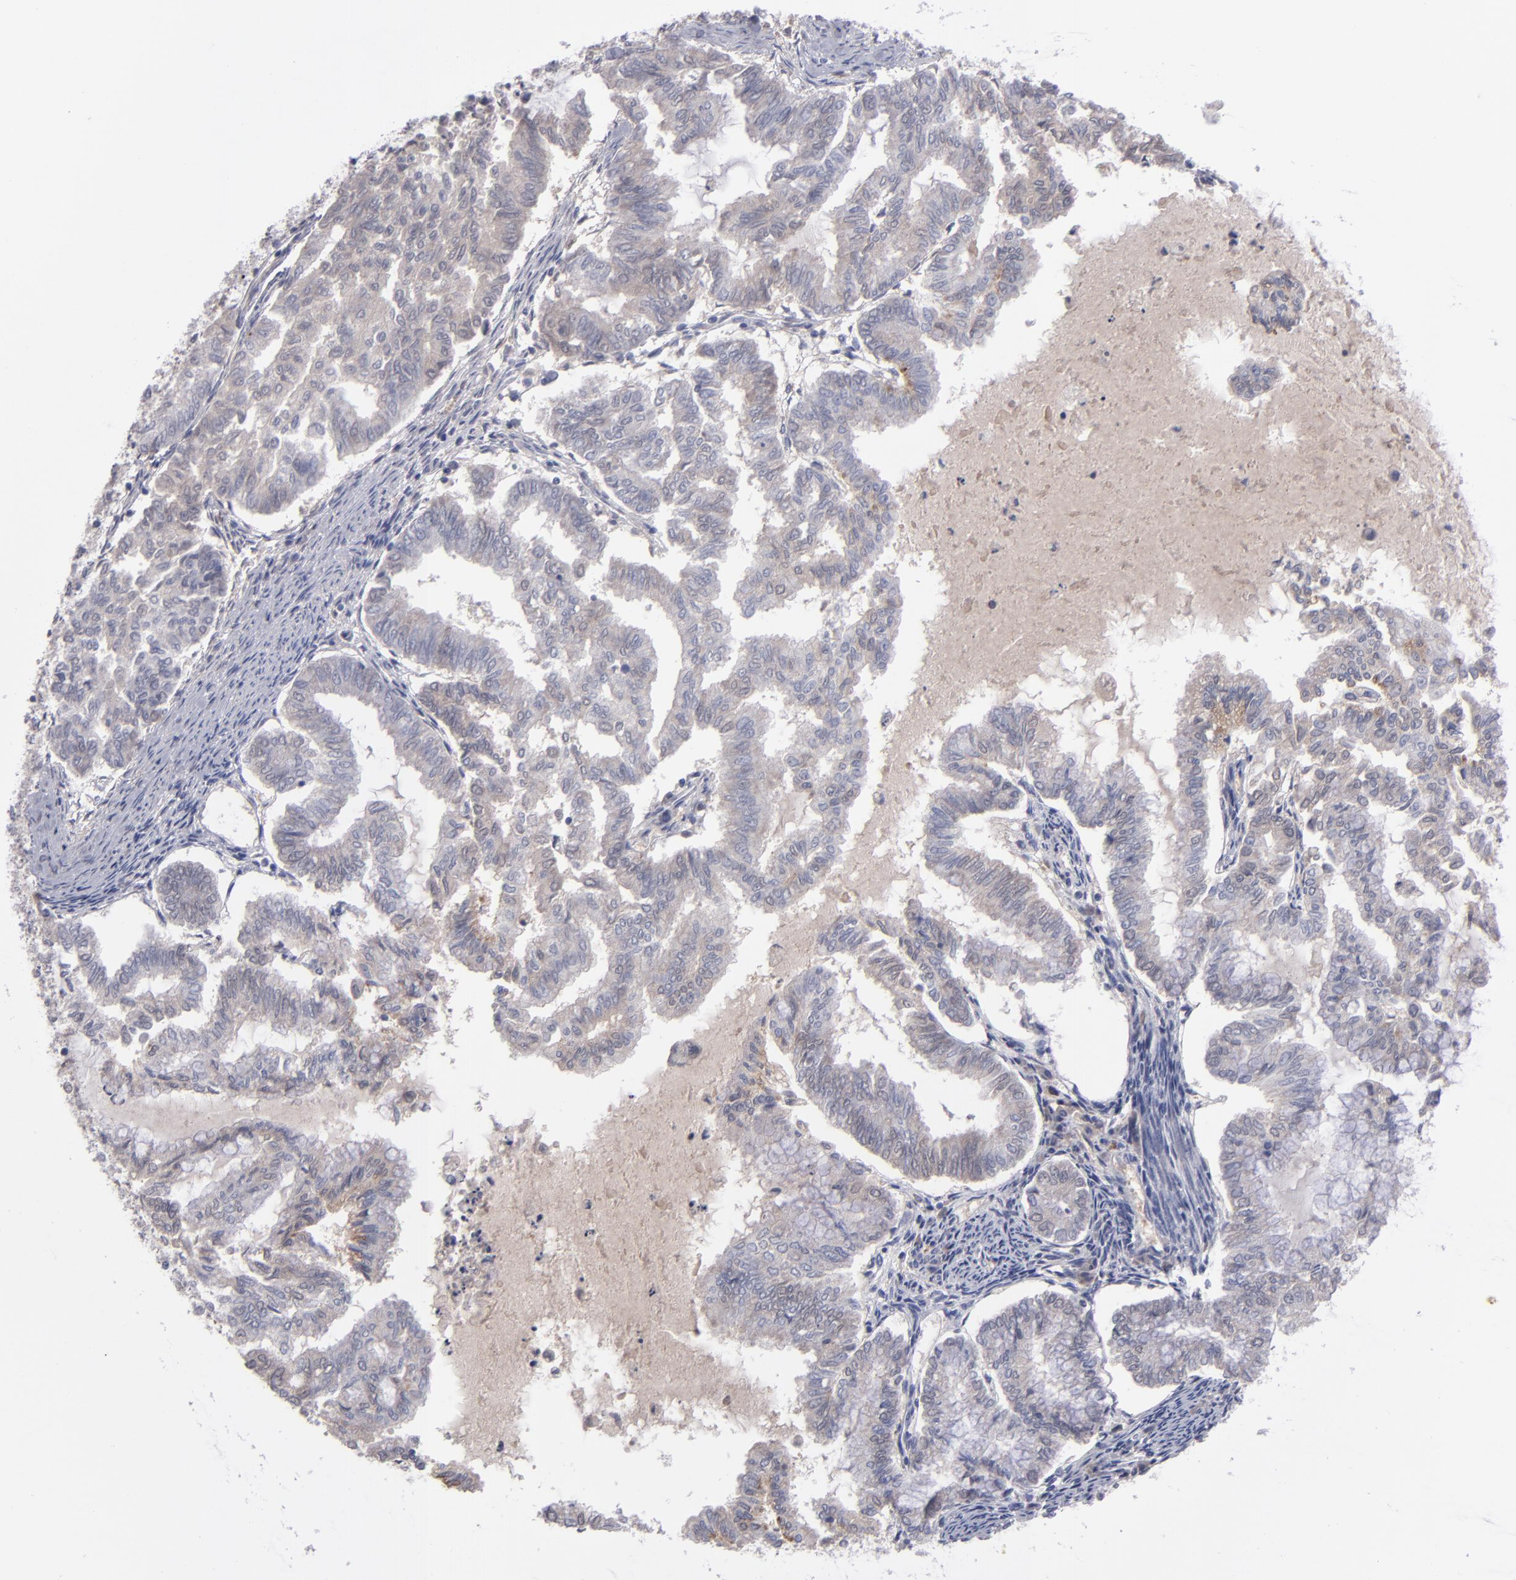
{"staining": {"intensity": "weak", "quantity": "<25%", "location": "cytoplasmic/membranous"}, "tissue": "endometrial cancer", "cell_type": "Tumor cells", "image_type": "cancer", "snomed": [{"axis": "morphology", "description": "Adenocarcinoma, NOS"}, {"axis": "topography", "description": "Endometrium"}], "caption": "An IHC photomicrograph of endometrial cancer is shown. There is no staining in tumor cells of endometrial cancer. (Stains: DAB (3,3'-diaminobenzidine) immunohistochemistry with hematoxylin counter stain, Microscopy: brightfield microscopy at high magnification).", "gene": "ITIH4", "patient": {"sex": "female", "age": 79}}